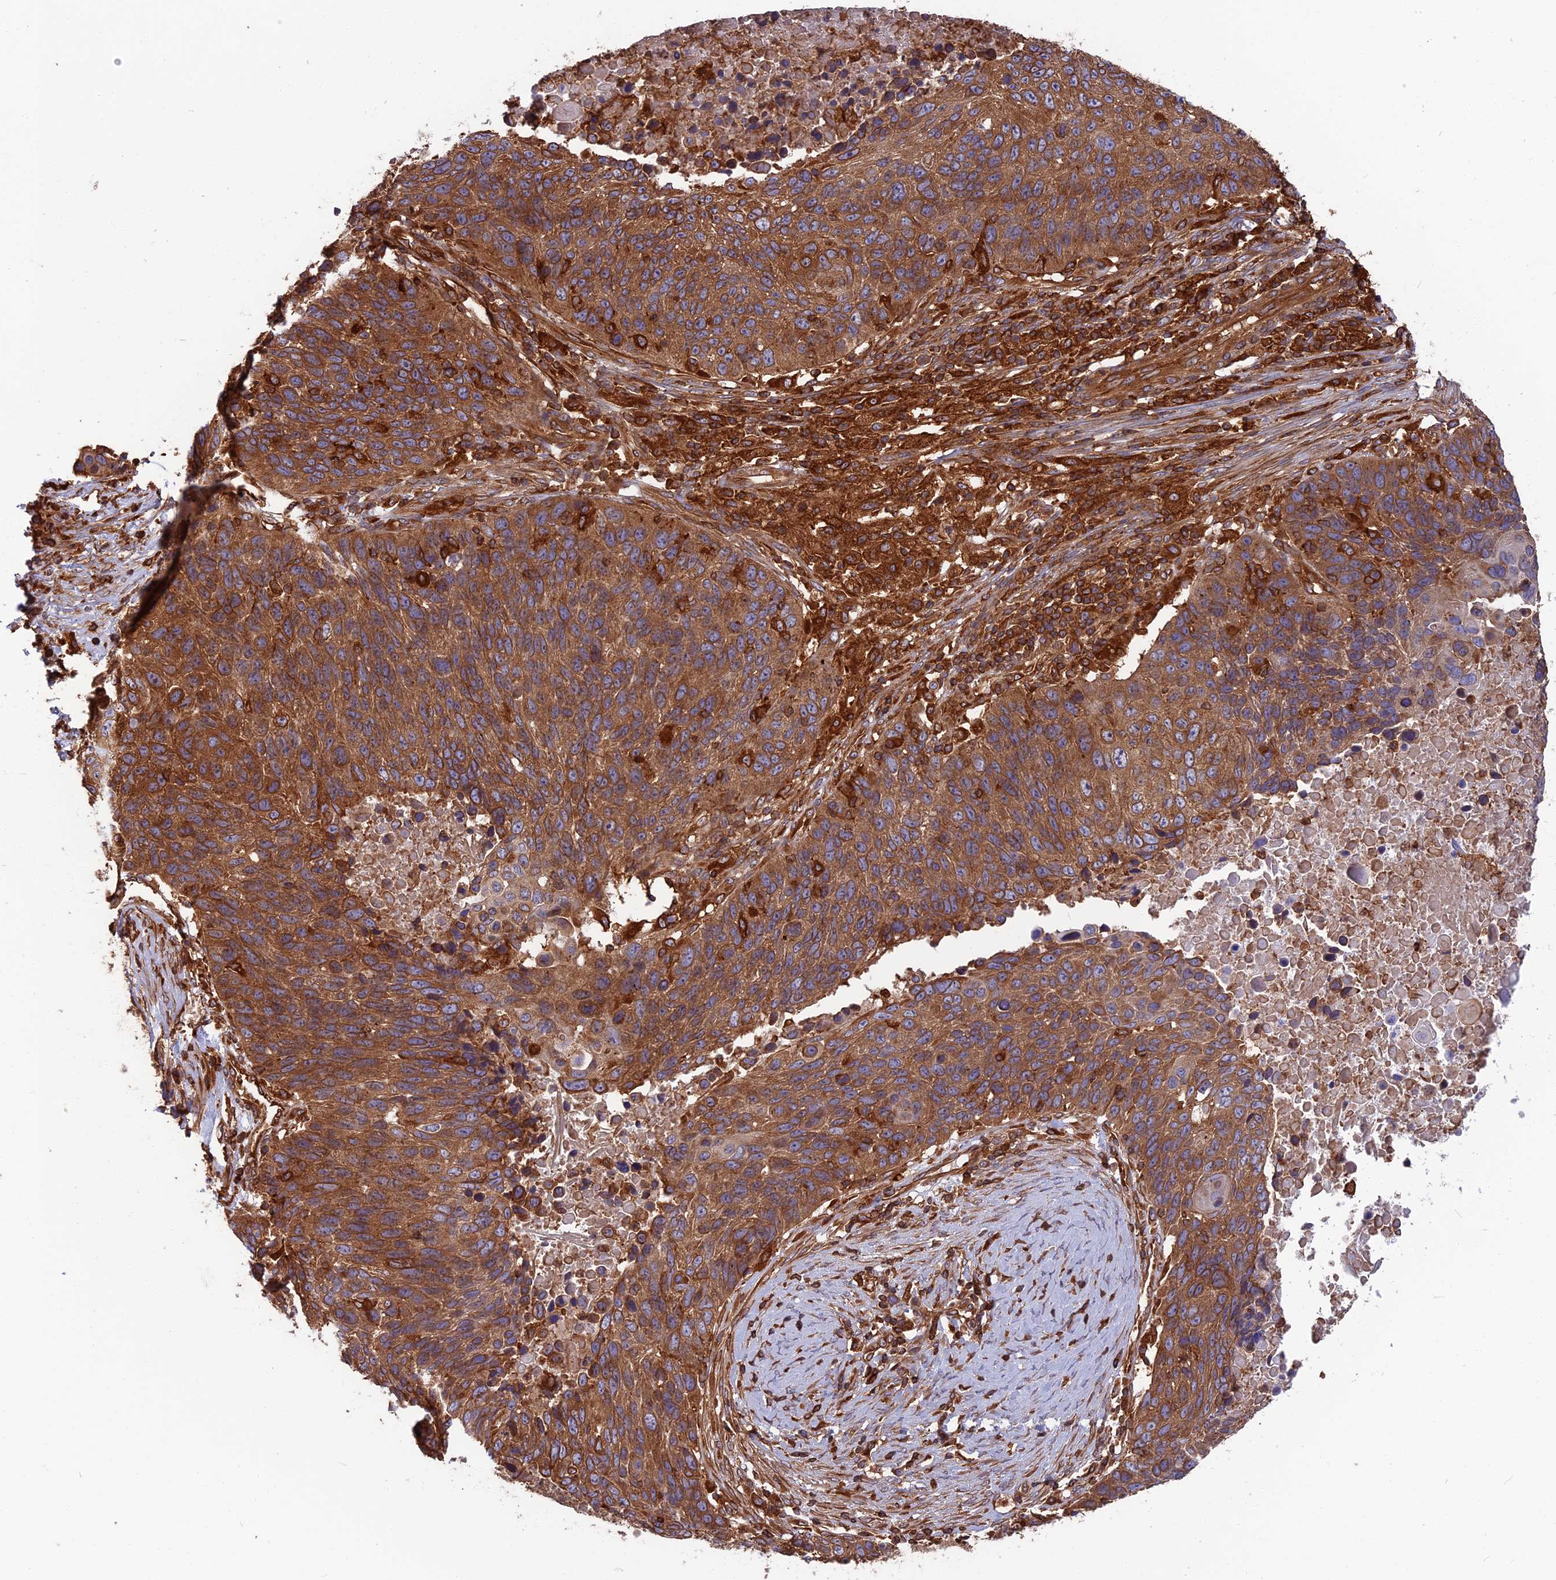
{"staining": {"intensity": "moderate", "quantity": ">75%", "location": "cytoplasmic/membranous"}, "tissue": "lung cancer", "cell_type": "Tumor cells", "image_type": "cancer", "snomed": [{"axis": "morphology", "description": "Normal tissue, NOS"}, {"axis": "morphology", "description": "Squamous cell carcinoma, NOS"}, {"axis": "topography", "description": "Lymph node"}, {"axis": "topography", "description": "Lung"}], "caption": "Protein staining displays moderate cytoplasmic/membranous staining in about >75% of tumor cells in lung cancer (squamous cell carcinoma). The staining is performed using DAB brown chromogen to label protein expression. The nuclei are counter-stained blue using hematoxylin.", "gene": "WDR1", "patient": {"sex": "male", "age": 66}}